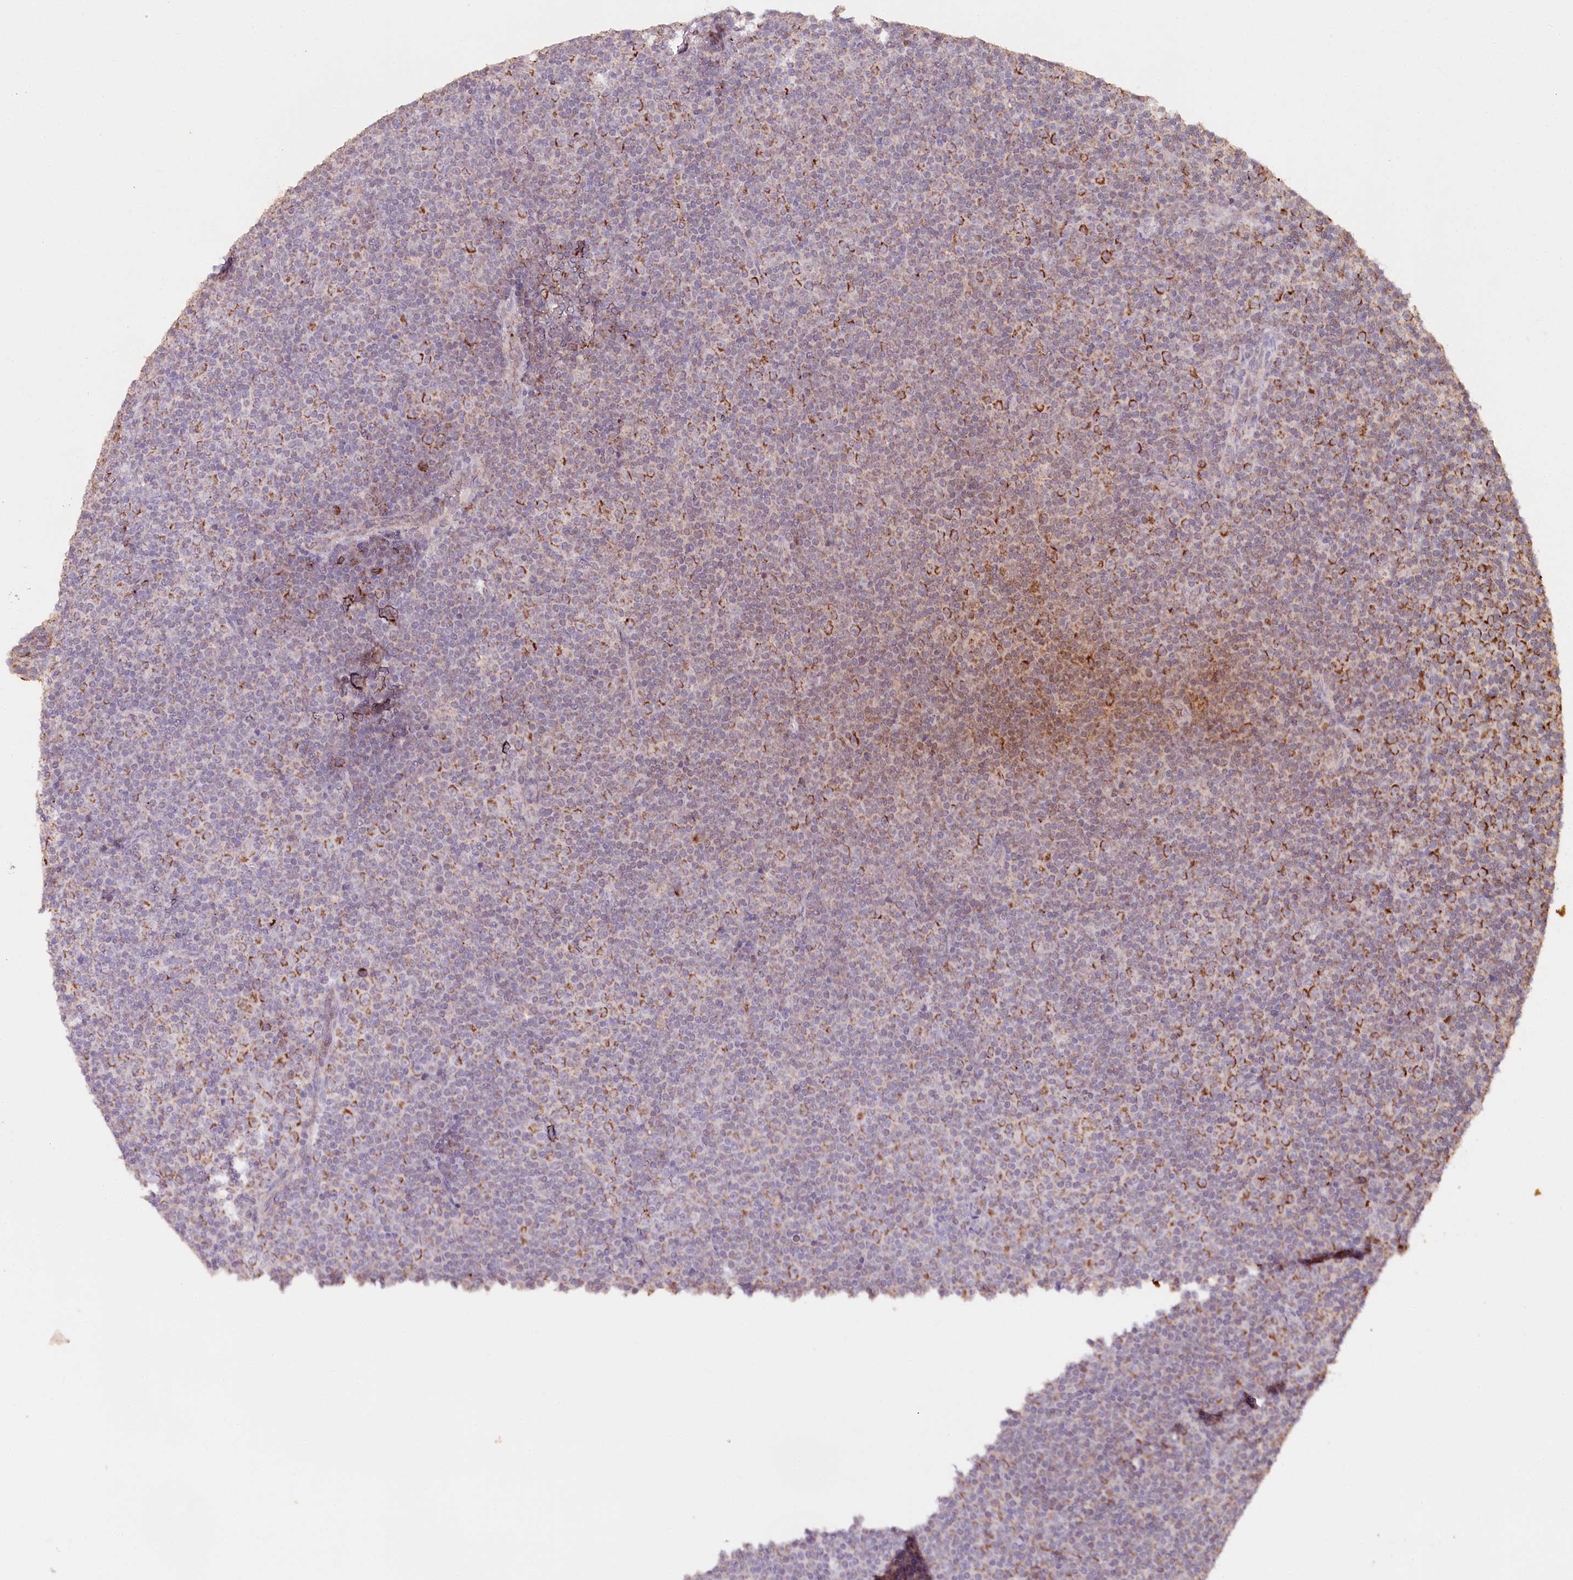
{"staining": {"intensity": "moderate", "quantity": "25%-75%", "location": "cytoplasmic/membranous"}, "tissue": "lymphoma", "cell_type": "Tumor cells", "image_type": "cancer", "snomed": [{"axis": "morphology", "description": "Malignant lymphoma, non-Hodgkin's type, Low grade"}, {"axis": "topography", "description": "Lymph node"}], "caption": "Human lymphoma stained for a protein (brown) exhibits moderate cytoplasmic/membranous positive staining in about 25%-75% of tumor cells.", "gene": "MMP25", "patient": {"sex": "female", "age": 67}}